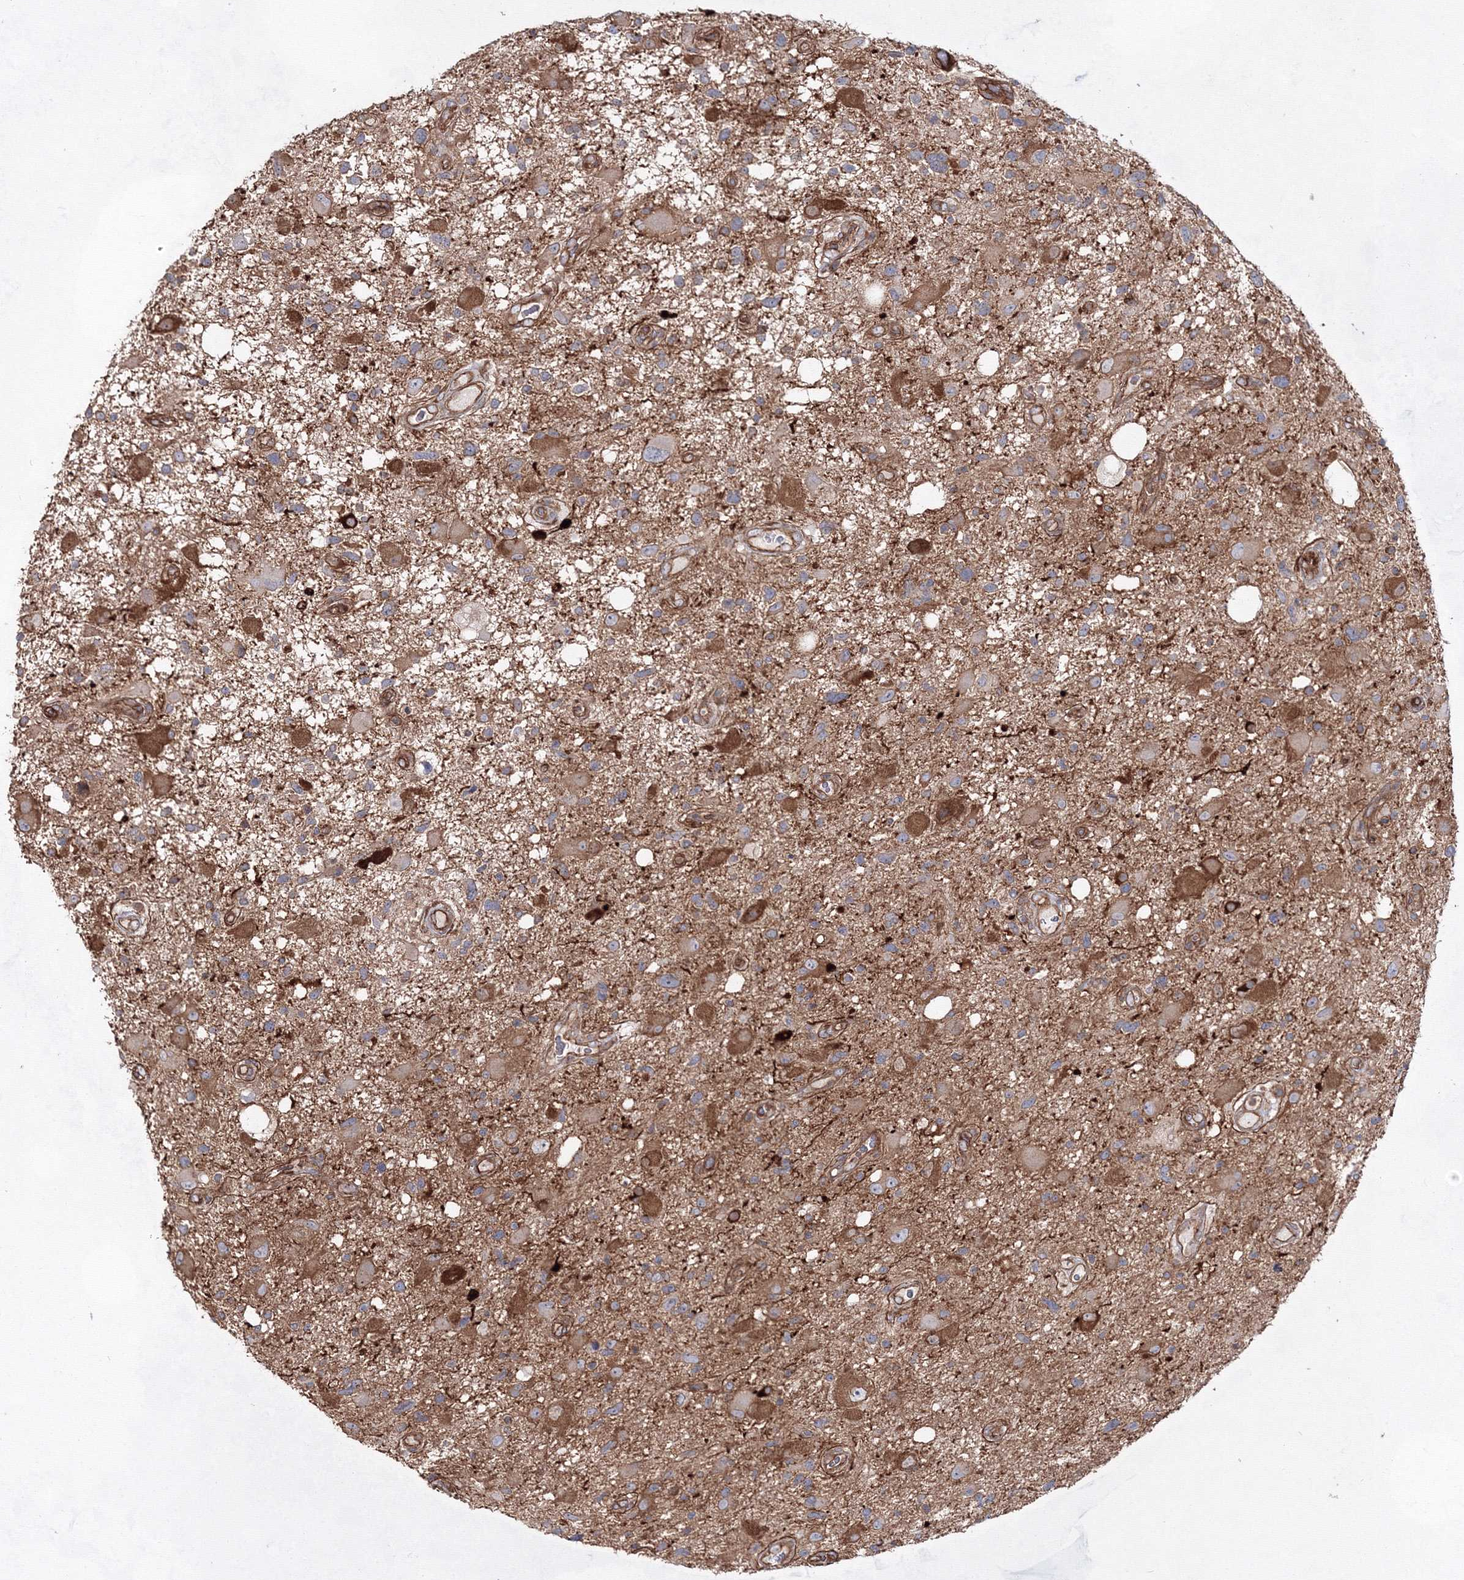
{"staining": {"intensity": "moderate", "quantity": "<25%", "location": "cytoplasmic/membranous"}, "tissue": "glioma", "cell_type": "Tumor cells", "image_type": "cancer", "snomed": [{"axis": "morphology", "description": "Glioma, malignant, High grade"}, {"axis": "topography", "description": "Brain"}], "caption": "Immunohistochemical staining of glioma shows low levels of moderate cytoplasmic/membranous staining in approximately <25% of tumor cells.", "gene": "EXOC6", "patient": {"sex": "male", "age": 33}}